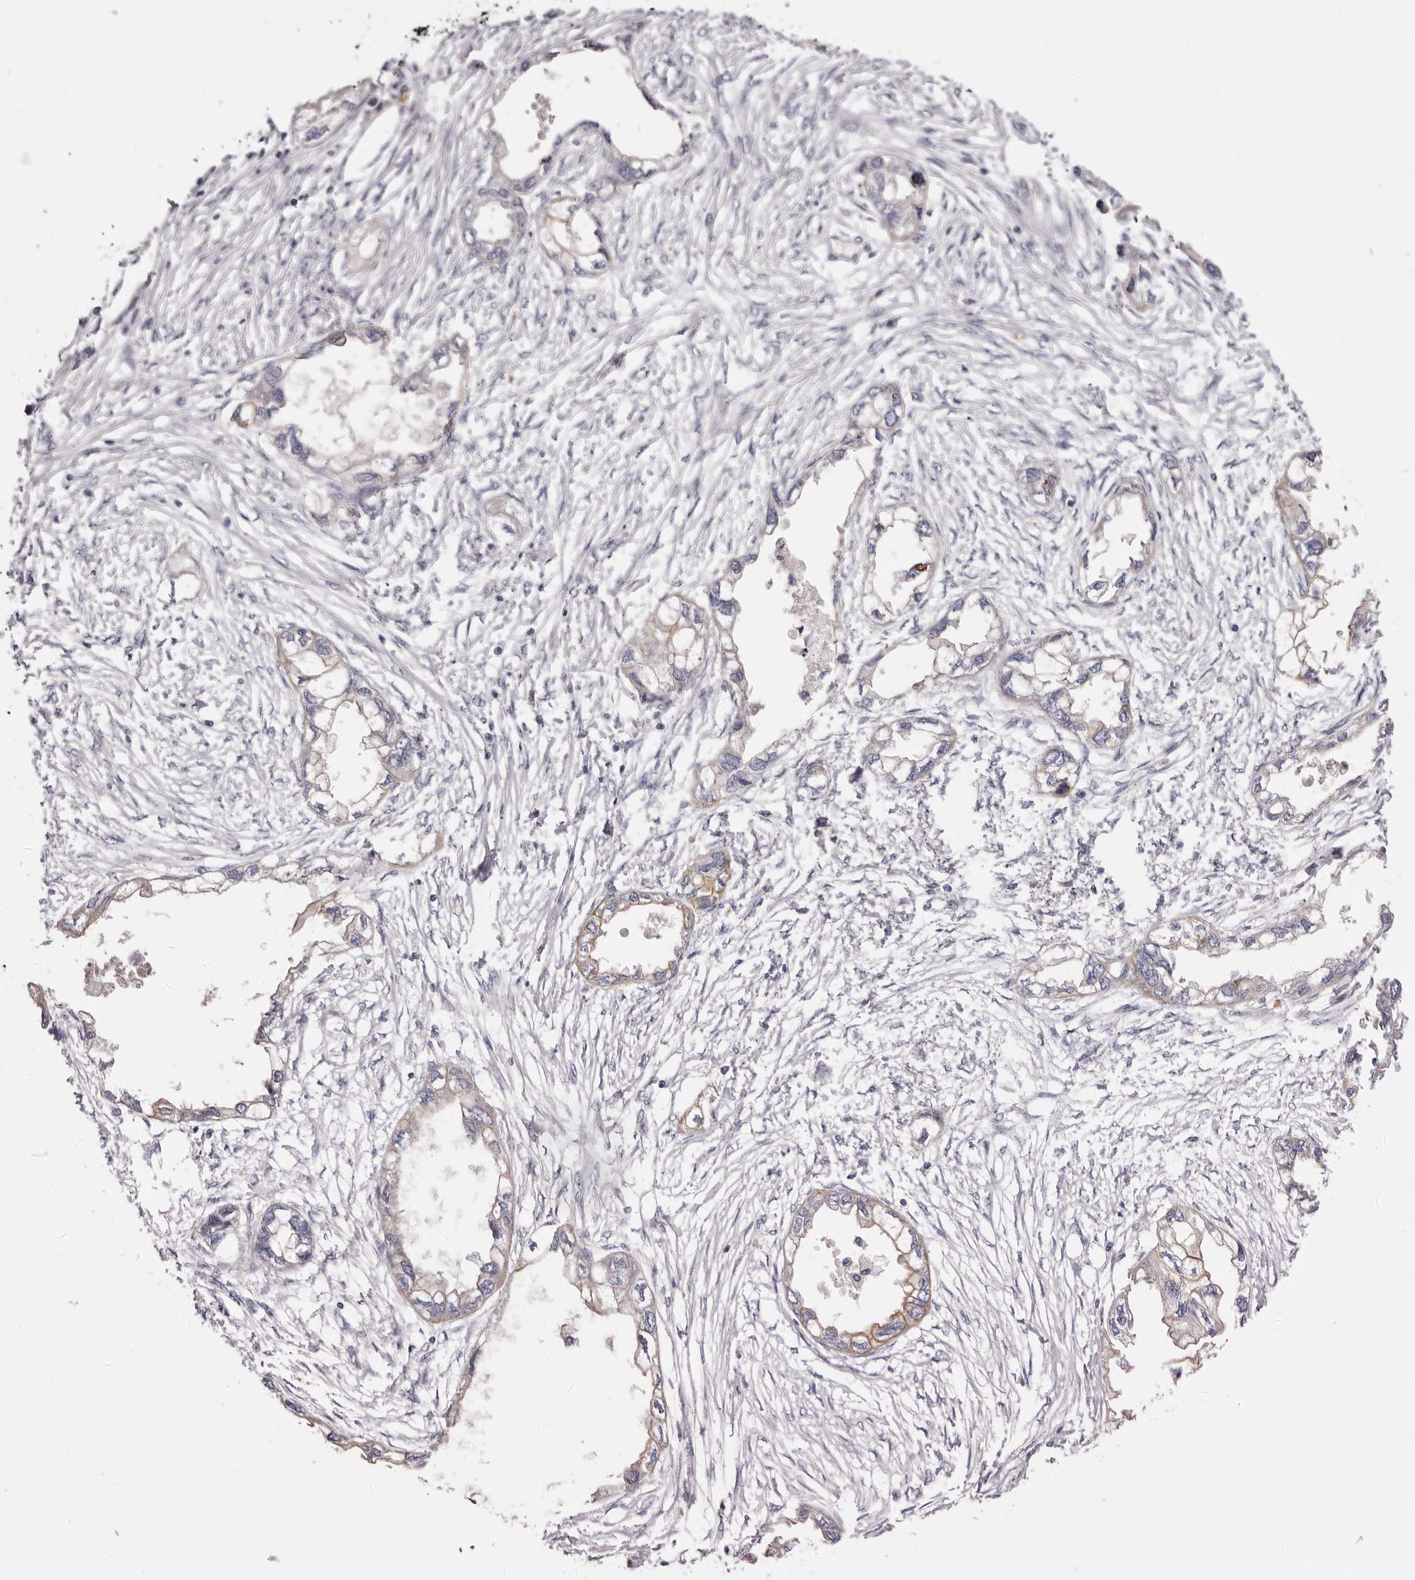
{"staining": {"intensity": "moderate", "quantity": "<25%", "location": "cytoplasmic/membranous"}, "tissue": "endometrial cancer", "cell_type": "Tumor cells", "image_type": "cancer", "snomed": [{"axis": "morphology", "description": "Adenocarcinoma, NOS"}, {"axis": "morphology", "description": "Adenocarcinoma, metastatic, NOS"}, {"axis": "topography", "description": "Adipose tissue"}, {"axis": "topography", "description": "Endometrium"}], "caption": "Endometrial cancer (adenocarcinoma) stained for a protein exhibits moderate cytoplasmic/membranous positivity in tumor cells.", "gene": "STK16", "patient": {"sex": "female", "age": 67}}